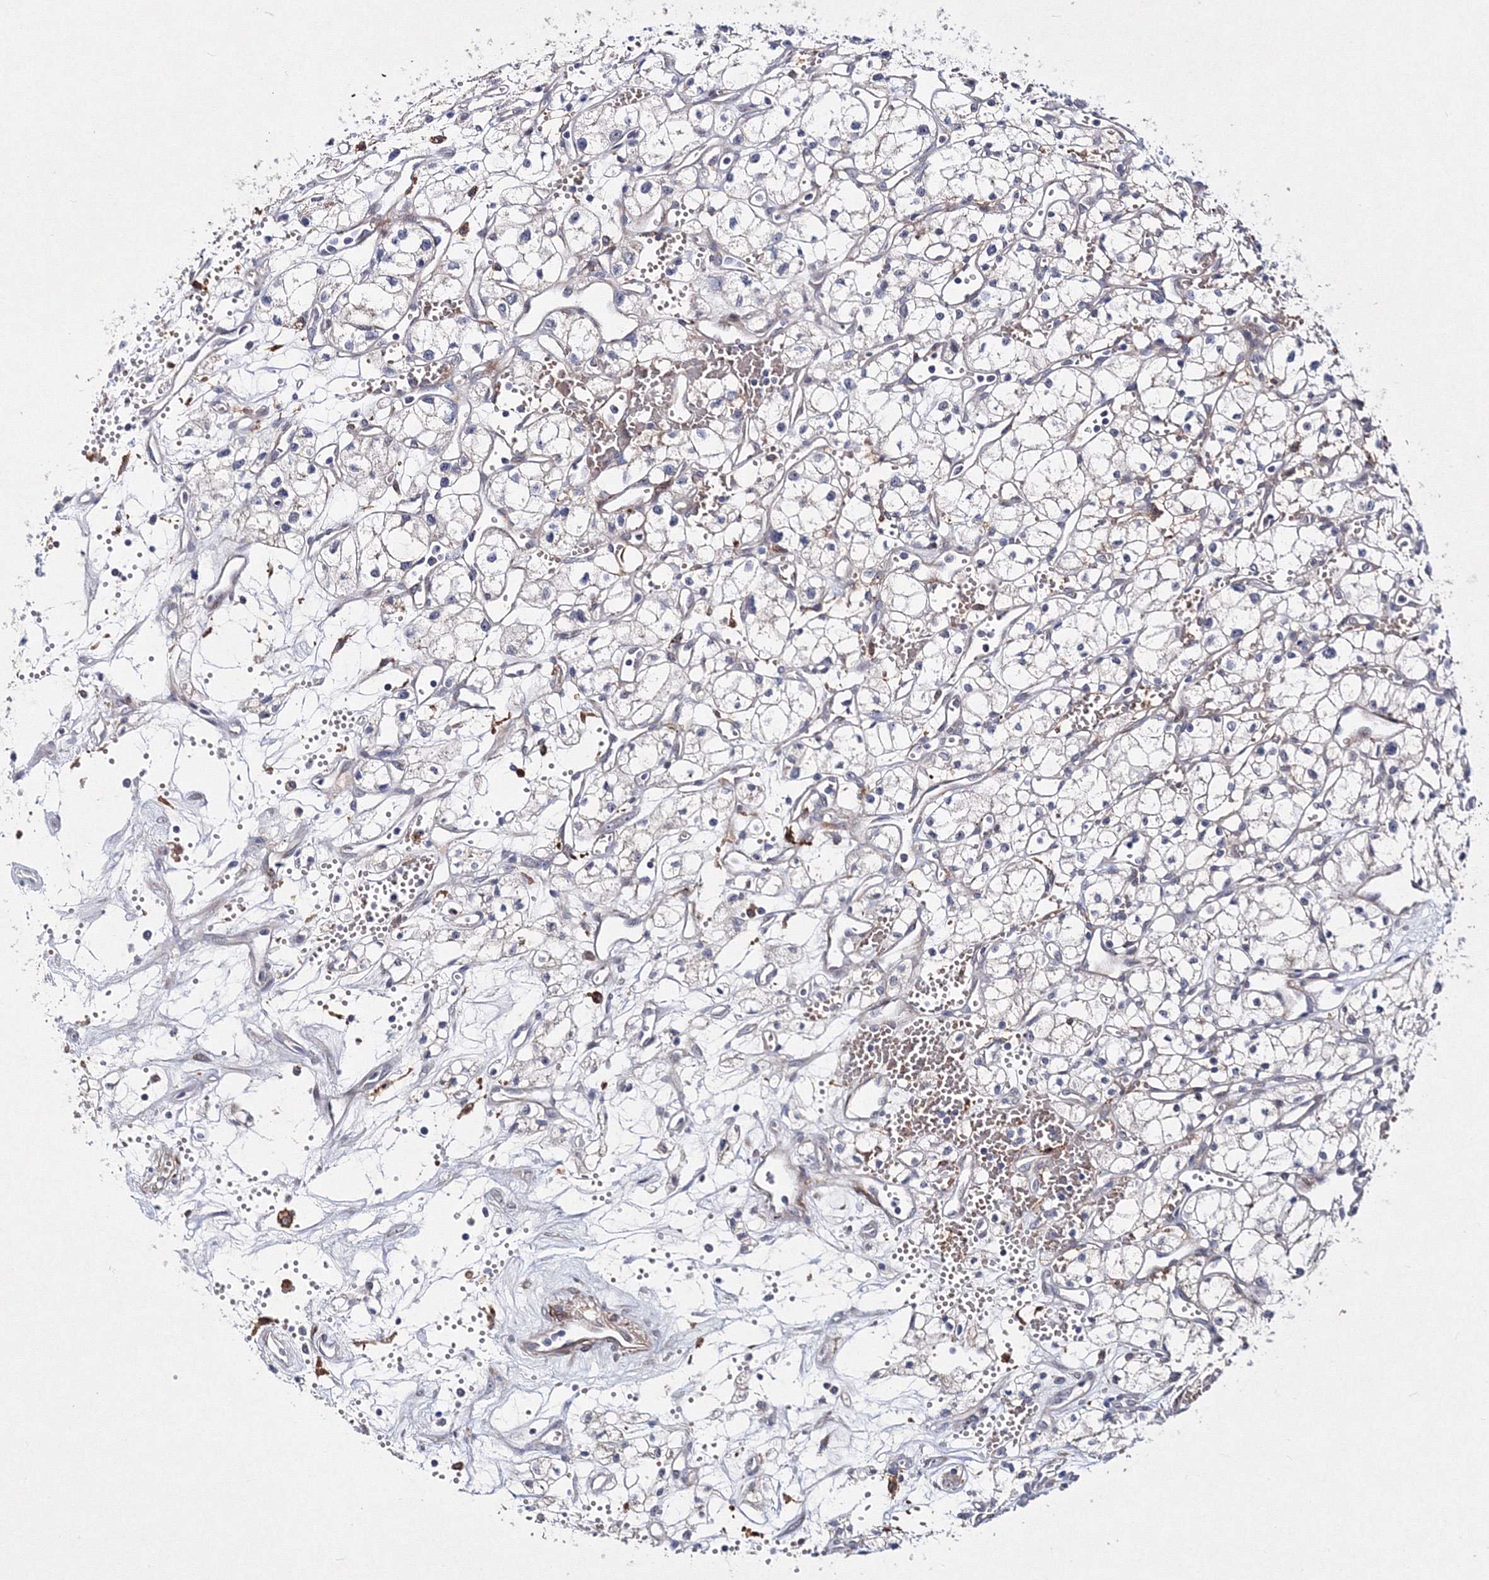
{"staining": {"intensity": "negative", "quantity": "none", "location": "none"}, "tissue": "renal cancer", "cell_type": "Tumor cells", "image_type": "cancer", "snomed": [{"axis": "morphology", "description": "Adenocarcinoma, NOS"}, {"axis": "topography", "description": "Kidney"}], "caption": "This is an IHC micrograph of adenocarcinoma (renal). There is no expression in tumor cells.", "gene": "C11orf52", "patient": {"sex": "male", "age": 59}}